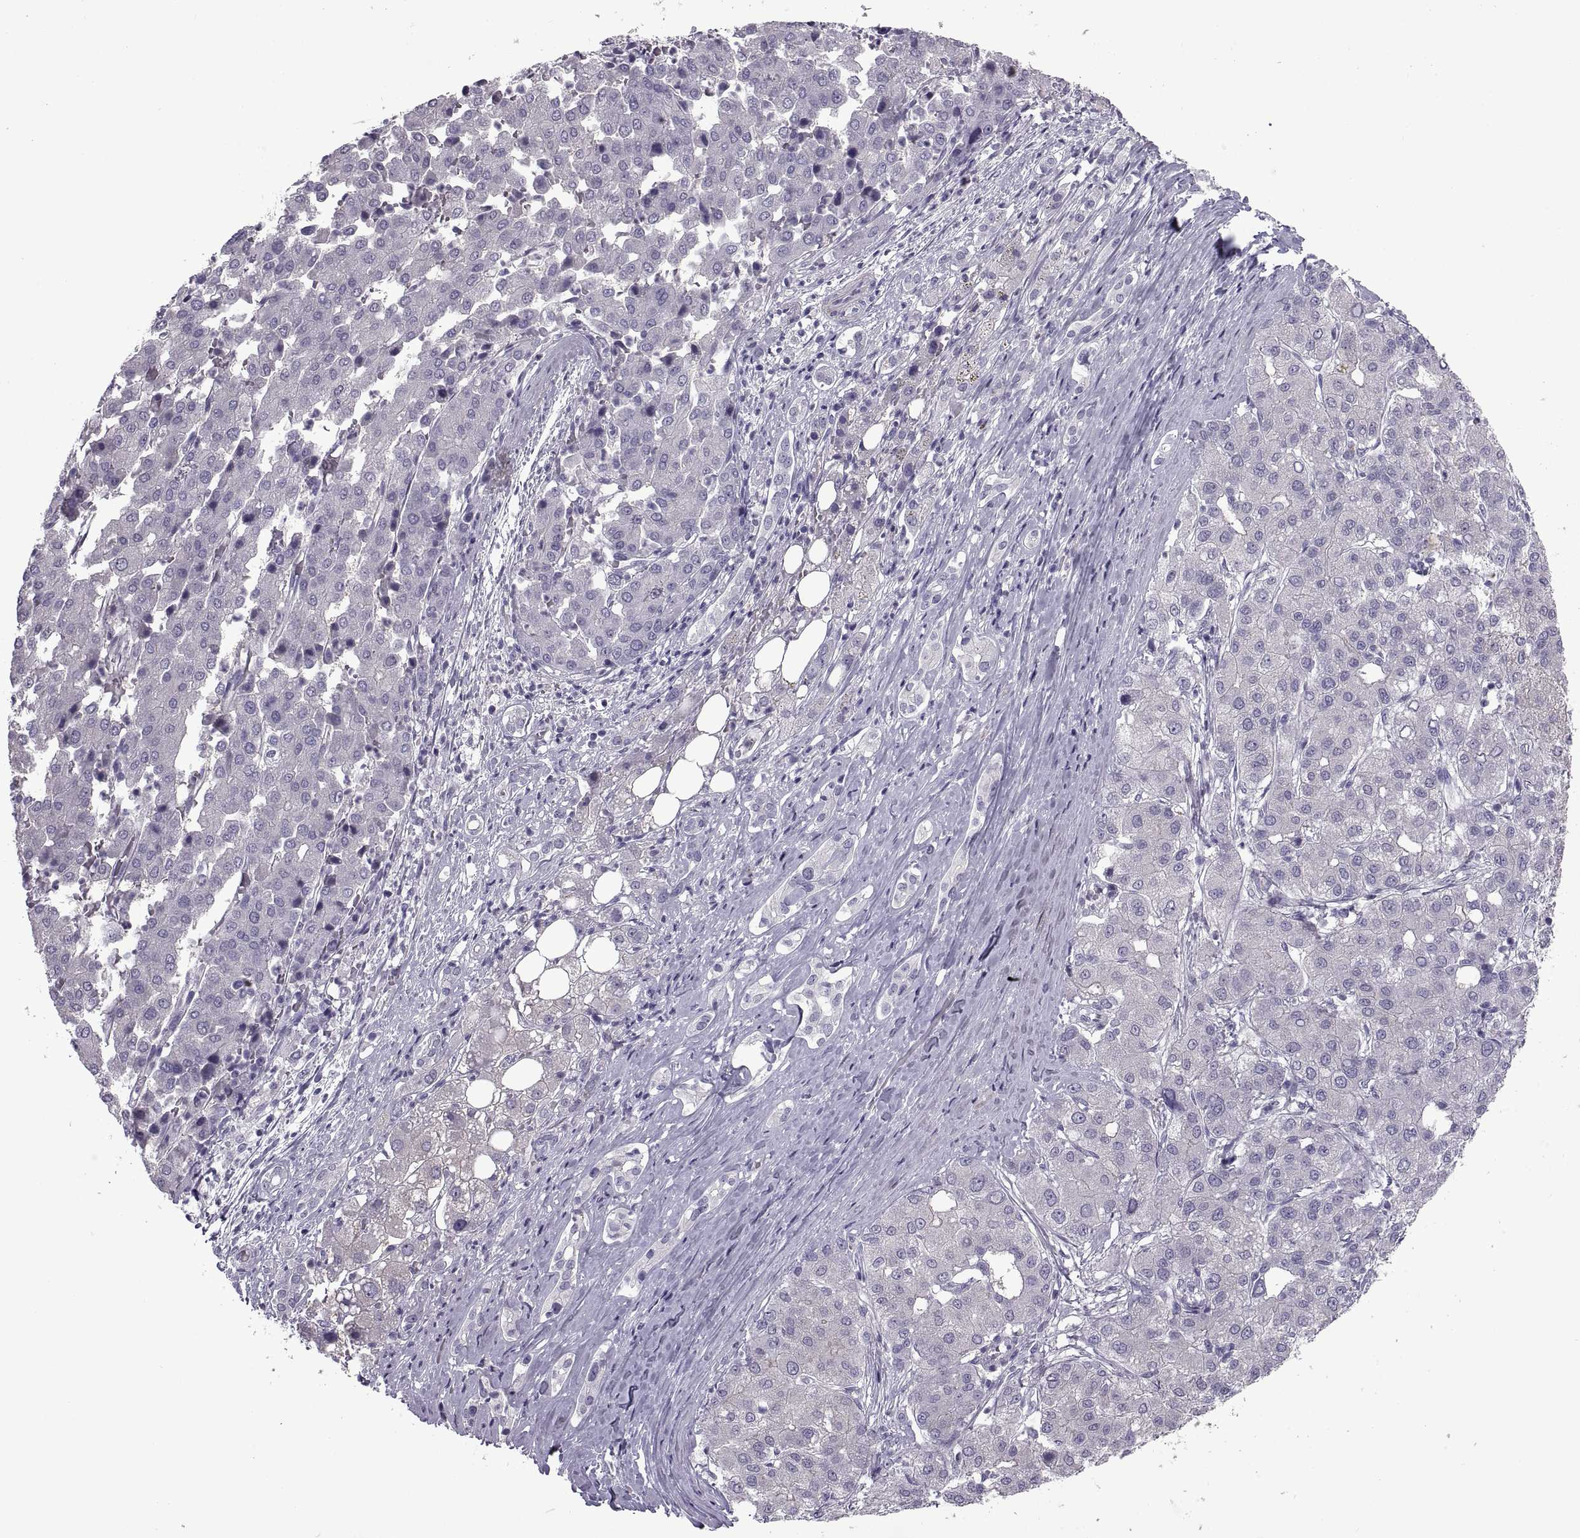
{"staining": {"intensity": "negative", "quantity": "none", "location": "none"}, "tissue": "liver cancer", "cell_type": "Tumor cells", "image_type": "cancer", "snomed": [{"axis": "morphology", "description": "Carcinoma, Hepatocellular, NOS"}, {"axis": "topography", "description": "Liver"}], "caption": "Immunohistochemistry of hepatocellular carcinoma (liver) exhibits no expression in tumor cells.", "gene": "BSPH1", "patient": {"sex": "male", "age": 65}}